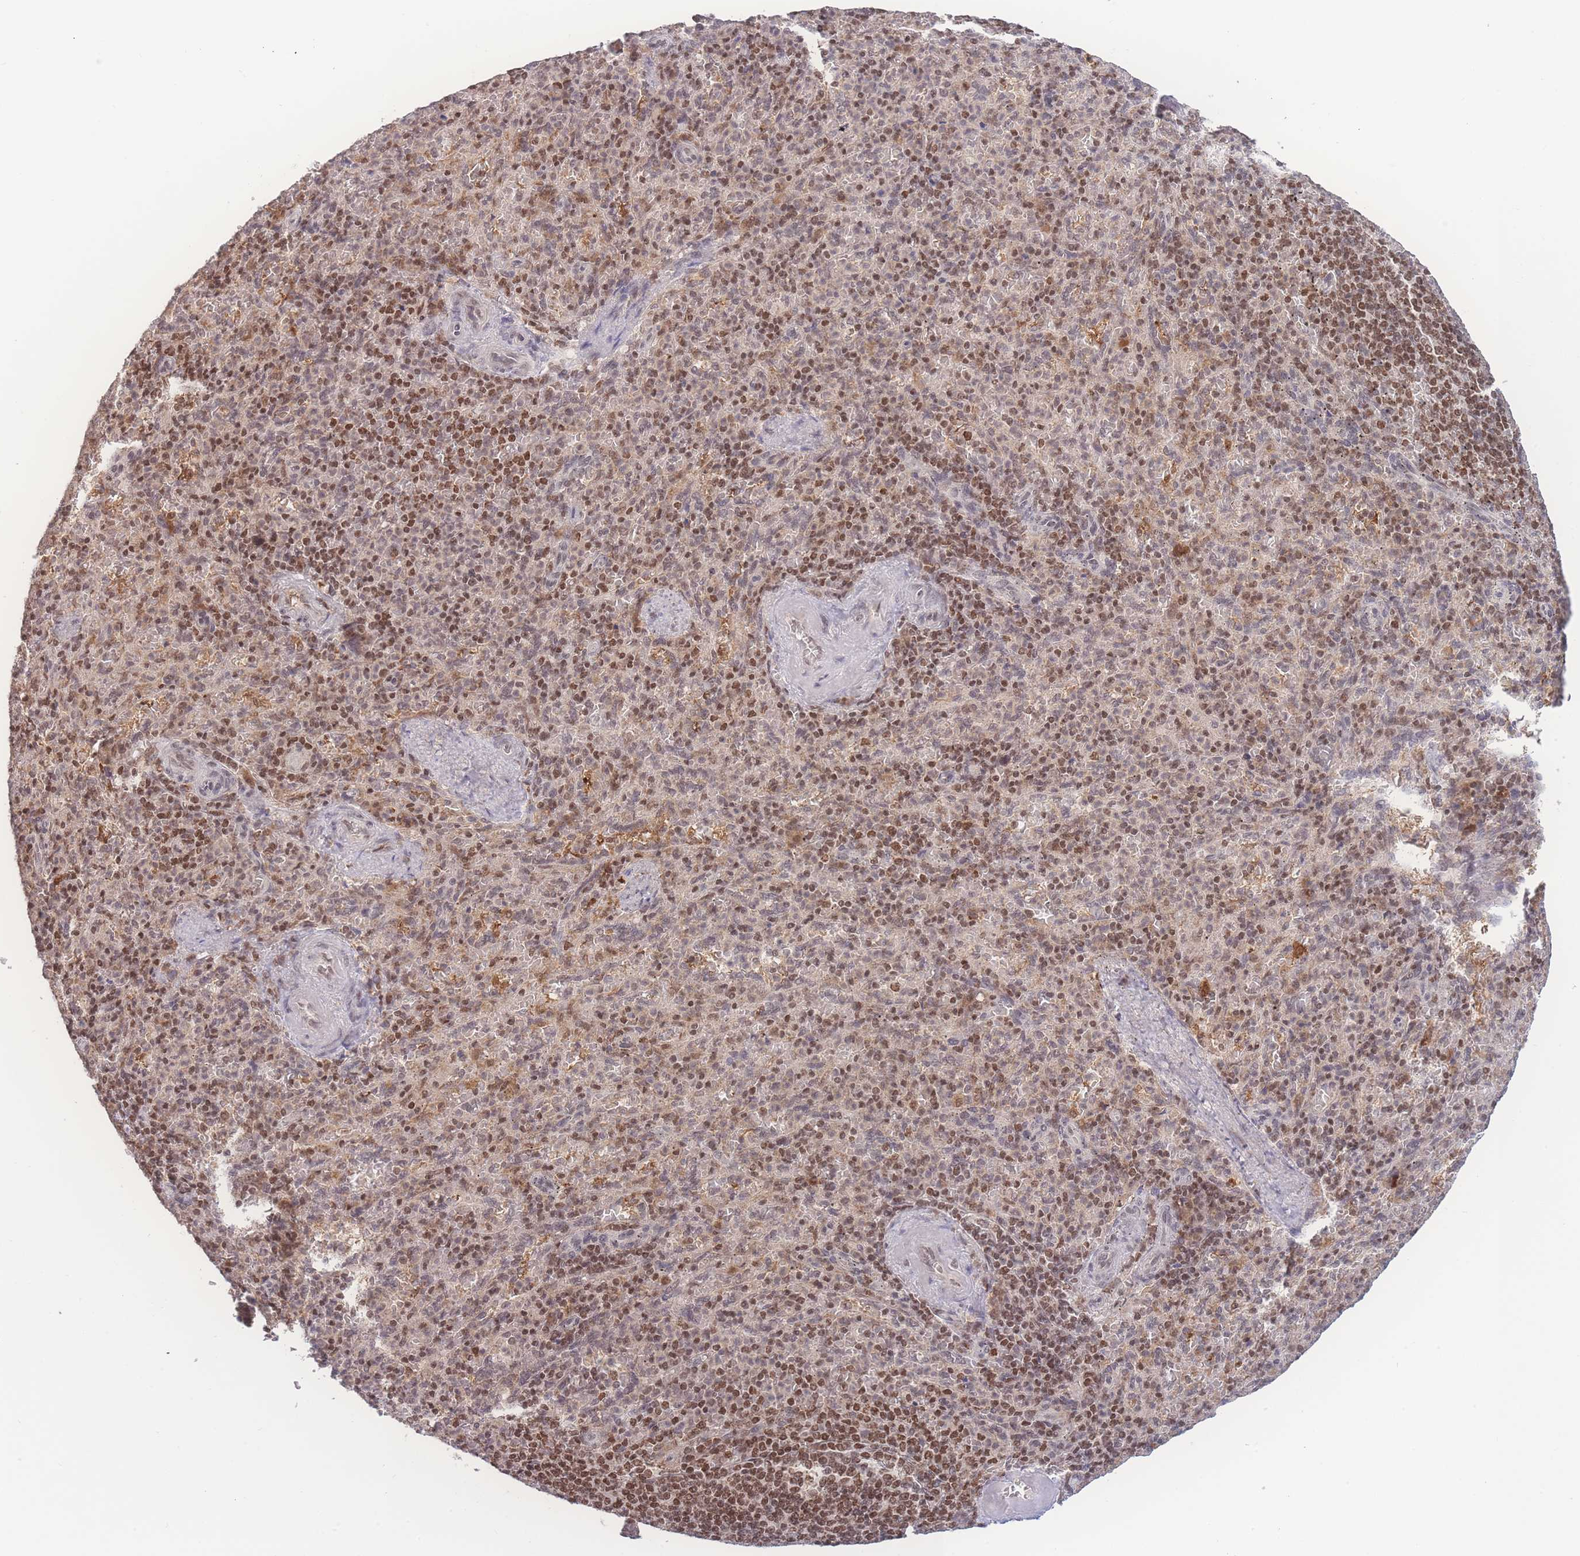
{"staining": {"intensity": "moderate", "quantity": "25%-75%", "location": "nuclear"}, "tissue": "spleen", "cell_type": "Cells in red pulp", "image_type": "normal", "snomed": [{"axis": "morphology", "description": "Normal tissue, NOS"}, {"axis": "topography", "description": "Spleen"}], "caption": "A high-resolution photomicrograph shows immunohistochemistry staining of unremarkable spleen, which exhibits moderate nuclear positivity in about 25%-75% of cells in red pulp.", "gene": "RAVER1", "patient": {"sex": "female", "age": 74}}